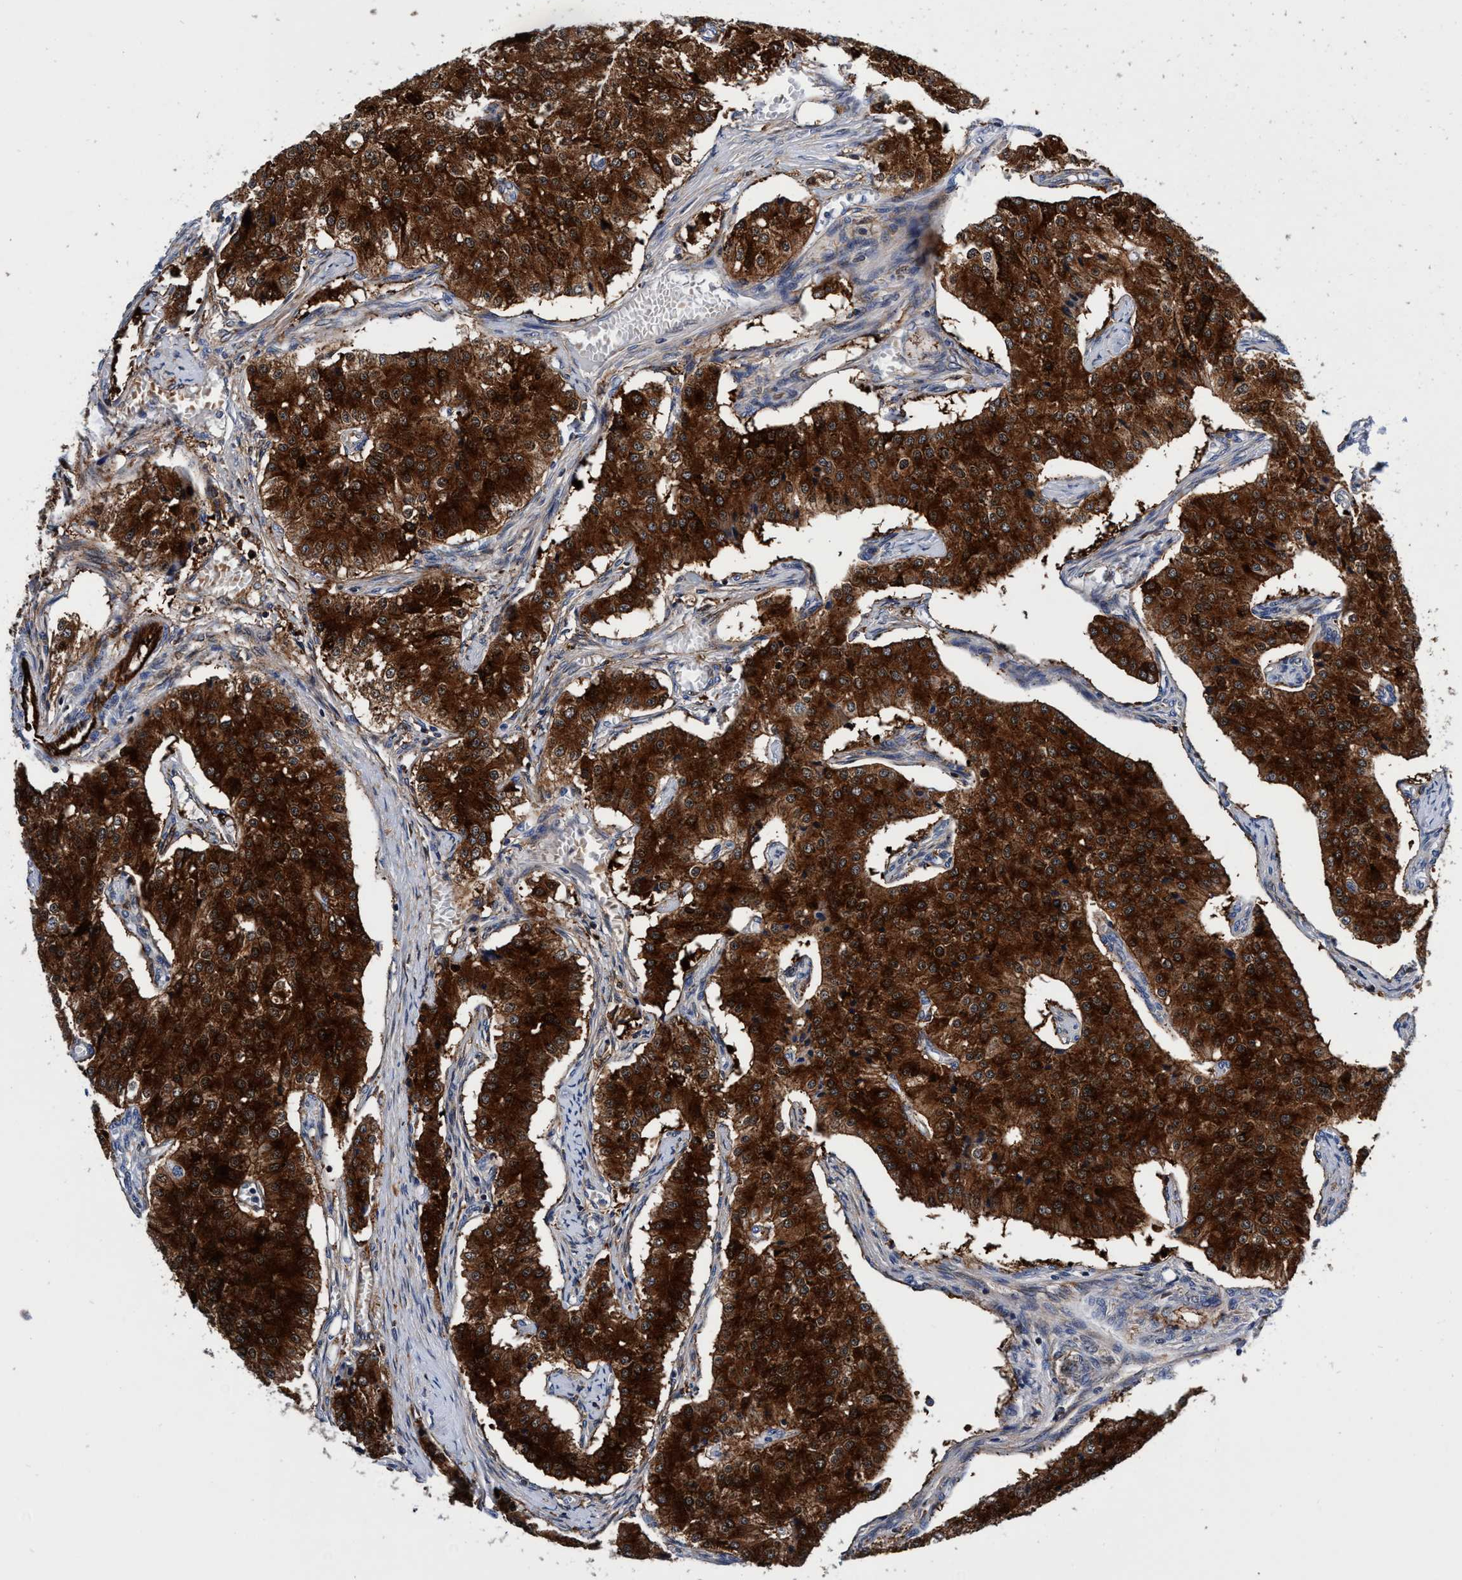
{"staining": {"intensity": "strong", "quantity": ">75%", "location": "cytoplasmic/membranous"}, "tissue": "carcinoid", "cell_type": "Tumor cells", "image_type": "cancer", "snomed": [{"axis": "morphology", "description": "Carcinoid, malignant, NOS"}, {"axis": "topography", "description": "Colon"}], "caption": "Carcinoid tissue exhibits strong cytoplasmic/membranous positivity in approximately >75% of tumor cells, visualized by immunohistochemistry.", "gene": "UBALD2", "patient": {"sex": "female", "age": 52}}